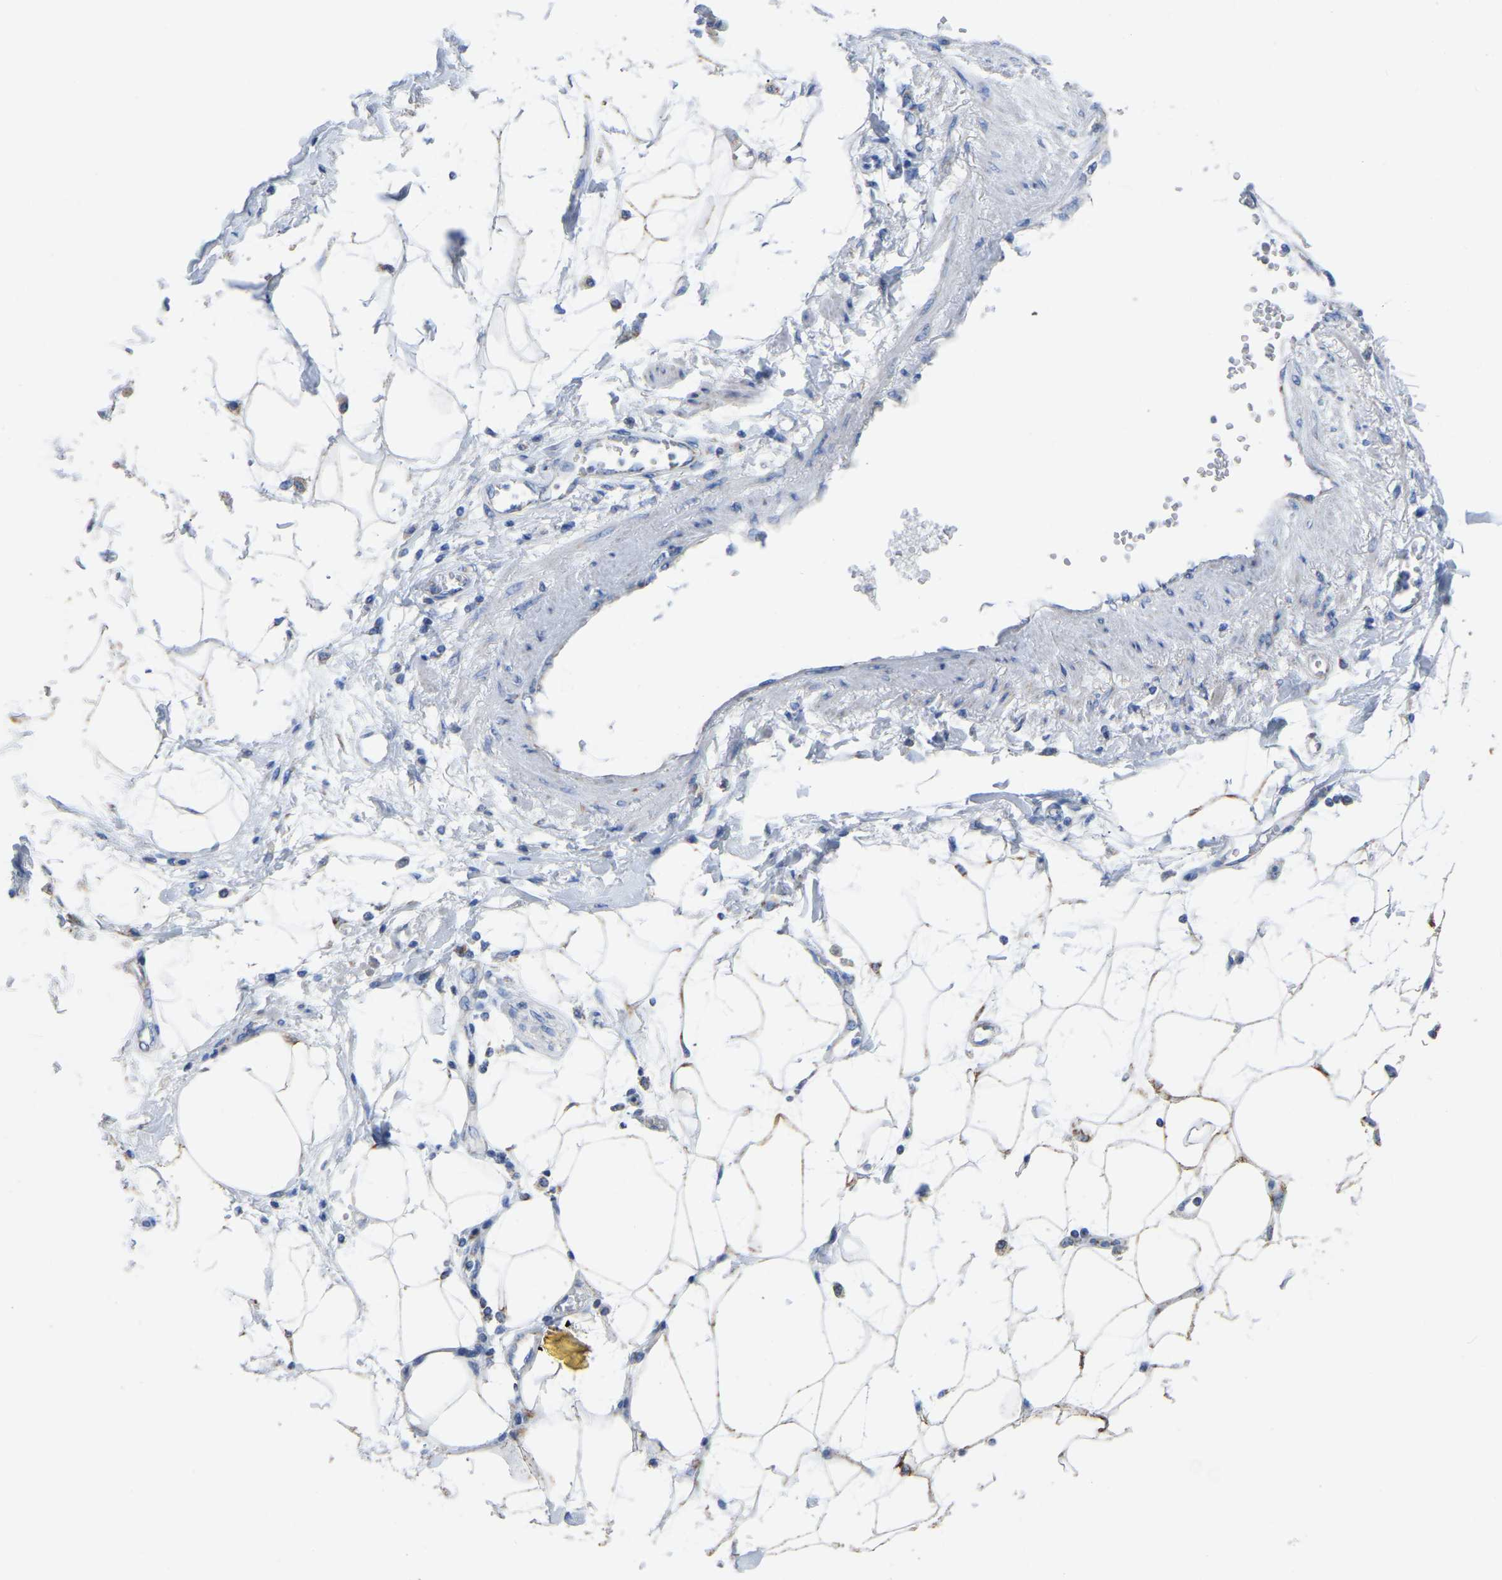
{"staining": {"intensity": "negative", "quantity": "none", "location": "none"}, "tissue": "adipose tissue", "cell_type": "Adipocytes", "image_type": "normal", "snomed": [{"axis": "morphology", "description": "Normal tissue, NOS"}, {"axis": "morphology", "description": "Adenocarcinoma, NOS"}, {"axis": "topography", "description": "Duodenum"}, {"axis": "topography", "description": "Peripheral nerve tissue"}], "caption": "Immunohistochemistry (IHC) histopathology image of unremarkable adipose tissue: adipose tissue stained with DAB (3,3'-diaminobenzidine) reveals no significant protein expression in adipocytes. (Brightfield microscopy of DAB immunohistochemistry (IHC) at high magnification).", "gene": "ETFA", "patient": {"sex": "female", "age": 60}}